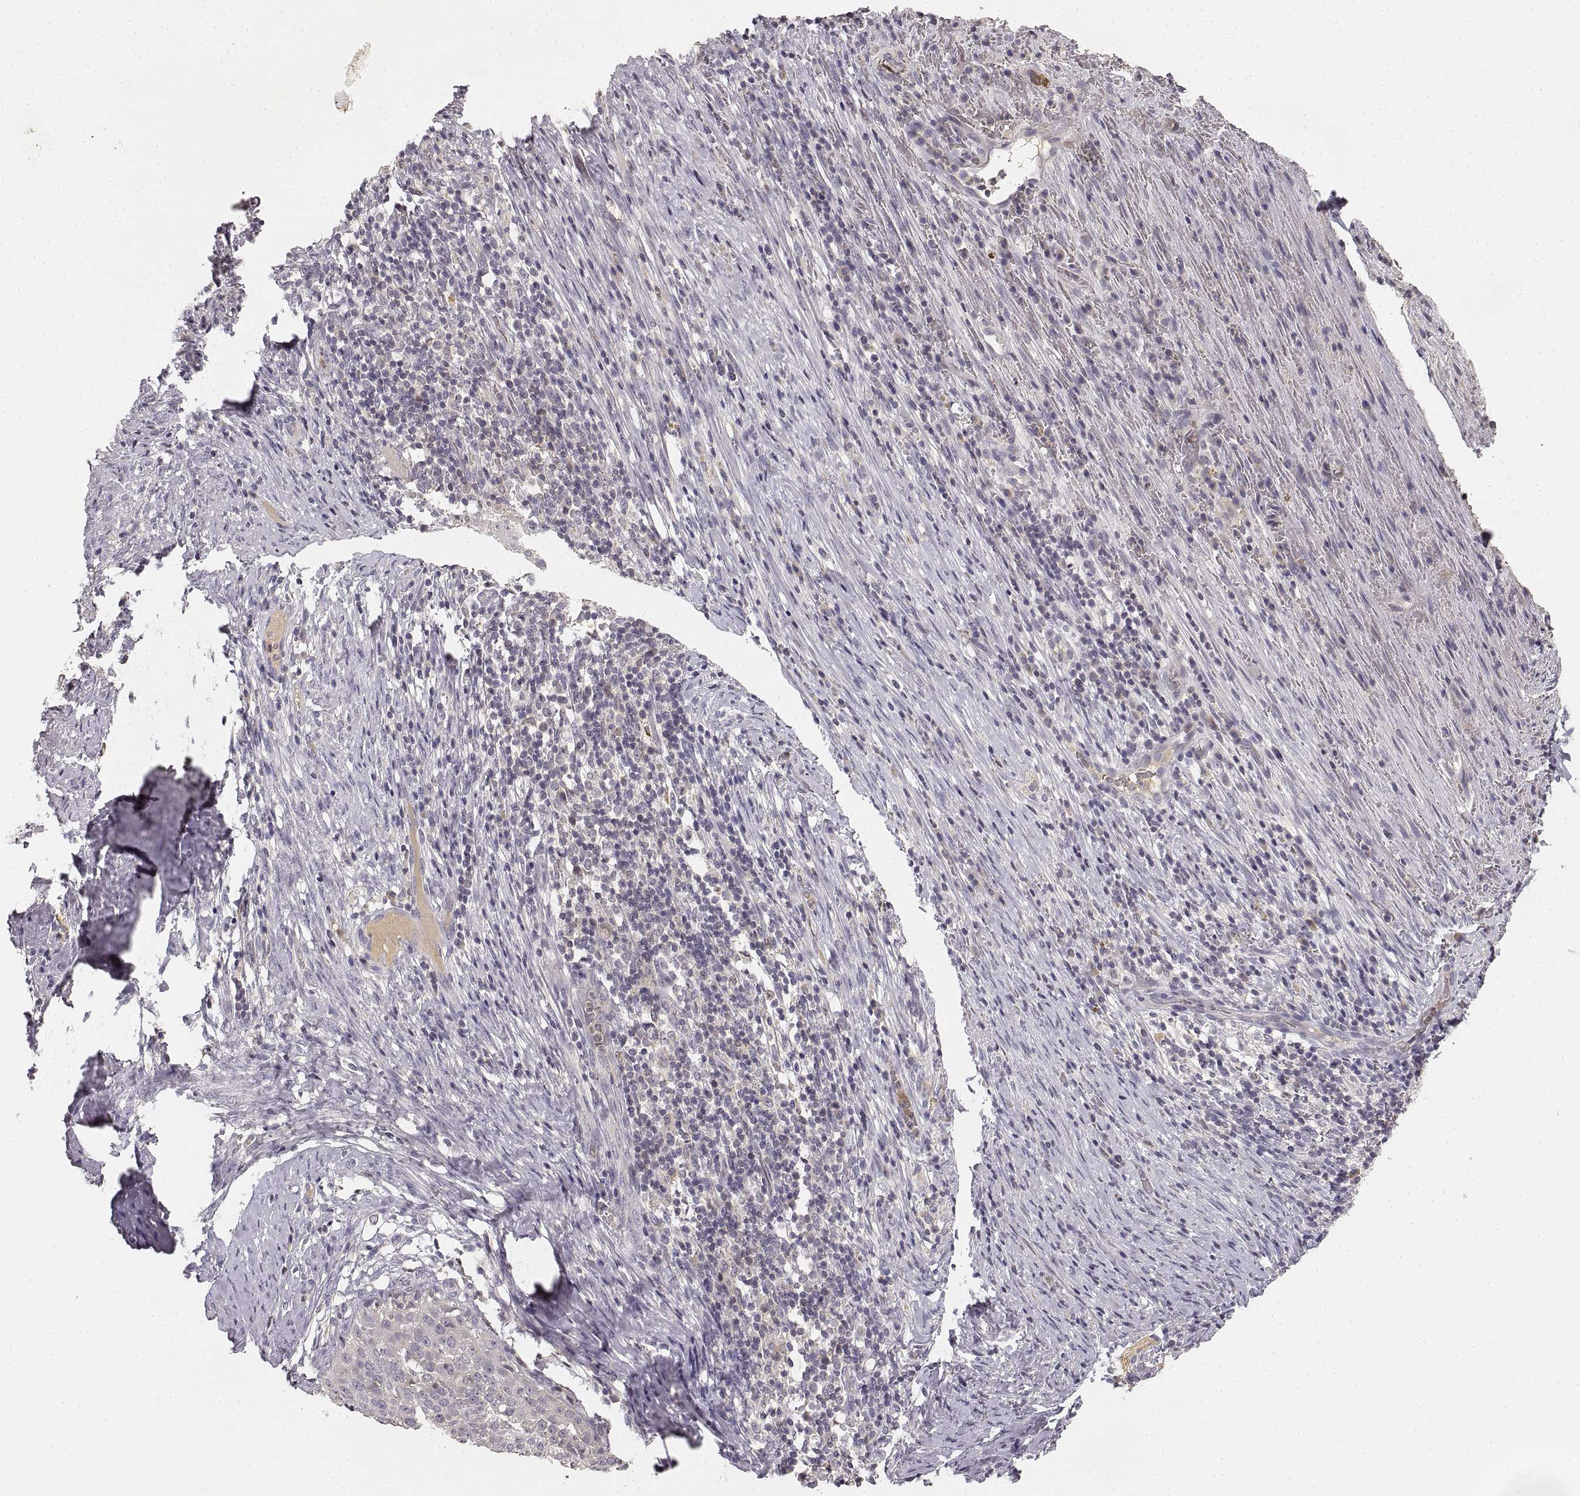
{"staining": {"intensity": "negative", "quantity": "none", "location": "none"}, "tissue": "cervical cancer", "cell_type": "Tumor cells", "image_type": "cancer", "snomed": [{"axis": "morphology", "description": "Squamous cell carcinoma, NOS"}, {"axis": "topography", "description": "Cervix"}], "caption": "High magnification brightfield microscopy of squamous cell carcinoma (cervical) stained with DAB (3,3'-diaminobenzidine) (brown) and counterstained with hematoxylin (blue): tumor cells show no significant expression. (DAB immunohistochemistry, high magnification).", "gene": "RUNDC3A", "patient": {"sex": "female", "age": 51}}